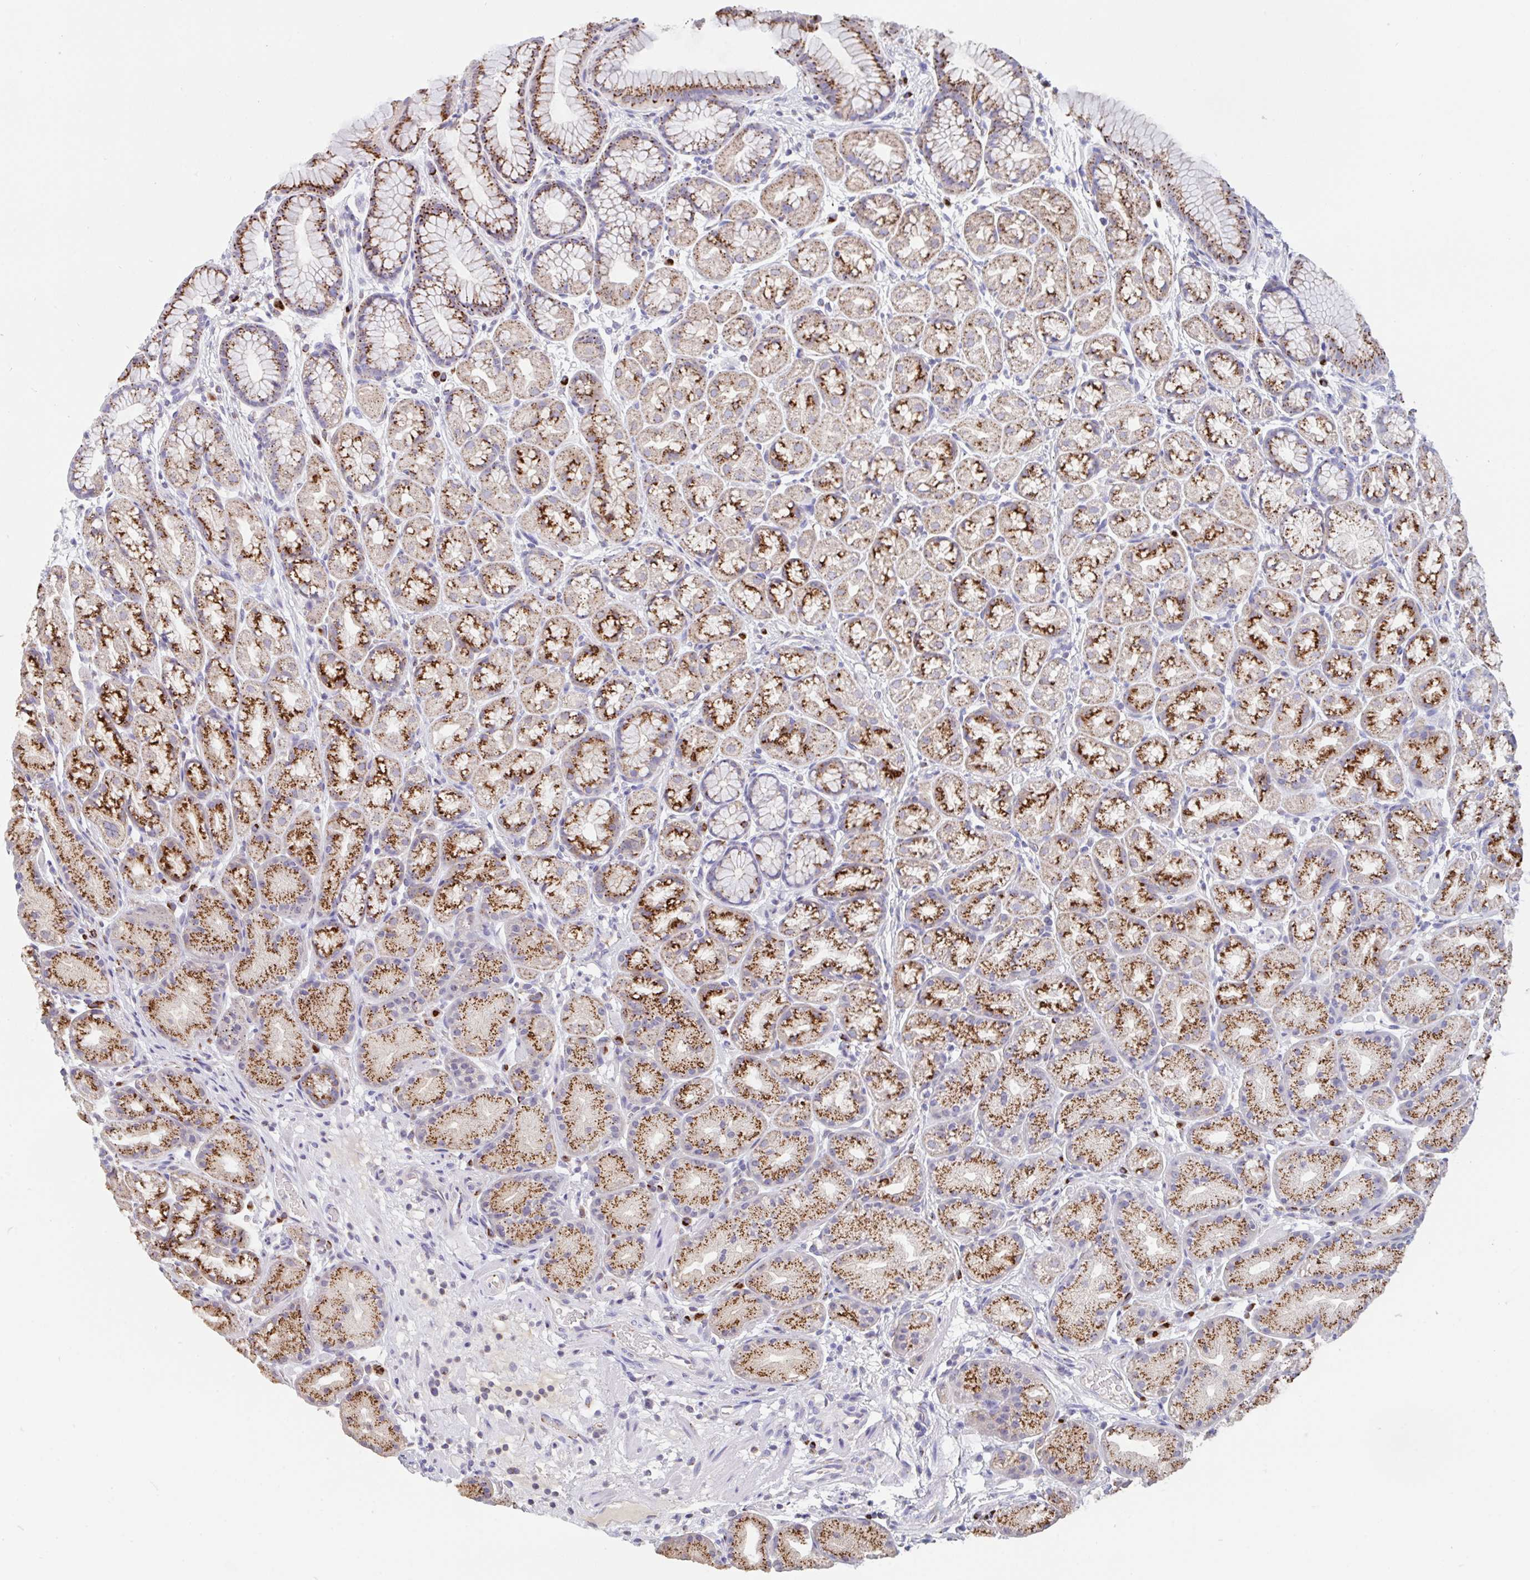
{"staining": {"intensity": "strong", "quantity": ">75%", "location": "cytoplasmic/membranous"}, "tissue": "stomach", "cell_type": "Glandular cells", "image_type": "normal", "snomed": [{"axis": "morphology", "description": "Normal tissue, NOS"}, {"axis": "topography", "description": "Stomach, lower"}], "caption": "An image of stomach stained for a protein displays strong cytoplasmic/membranous brown staining in glandular cells.", "gene": "PROSER3", "patient": {"sex": "male", "age": 67}}